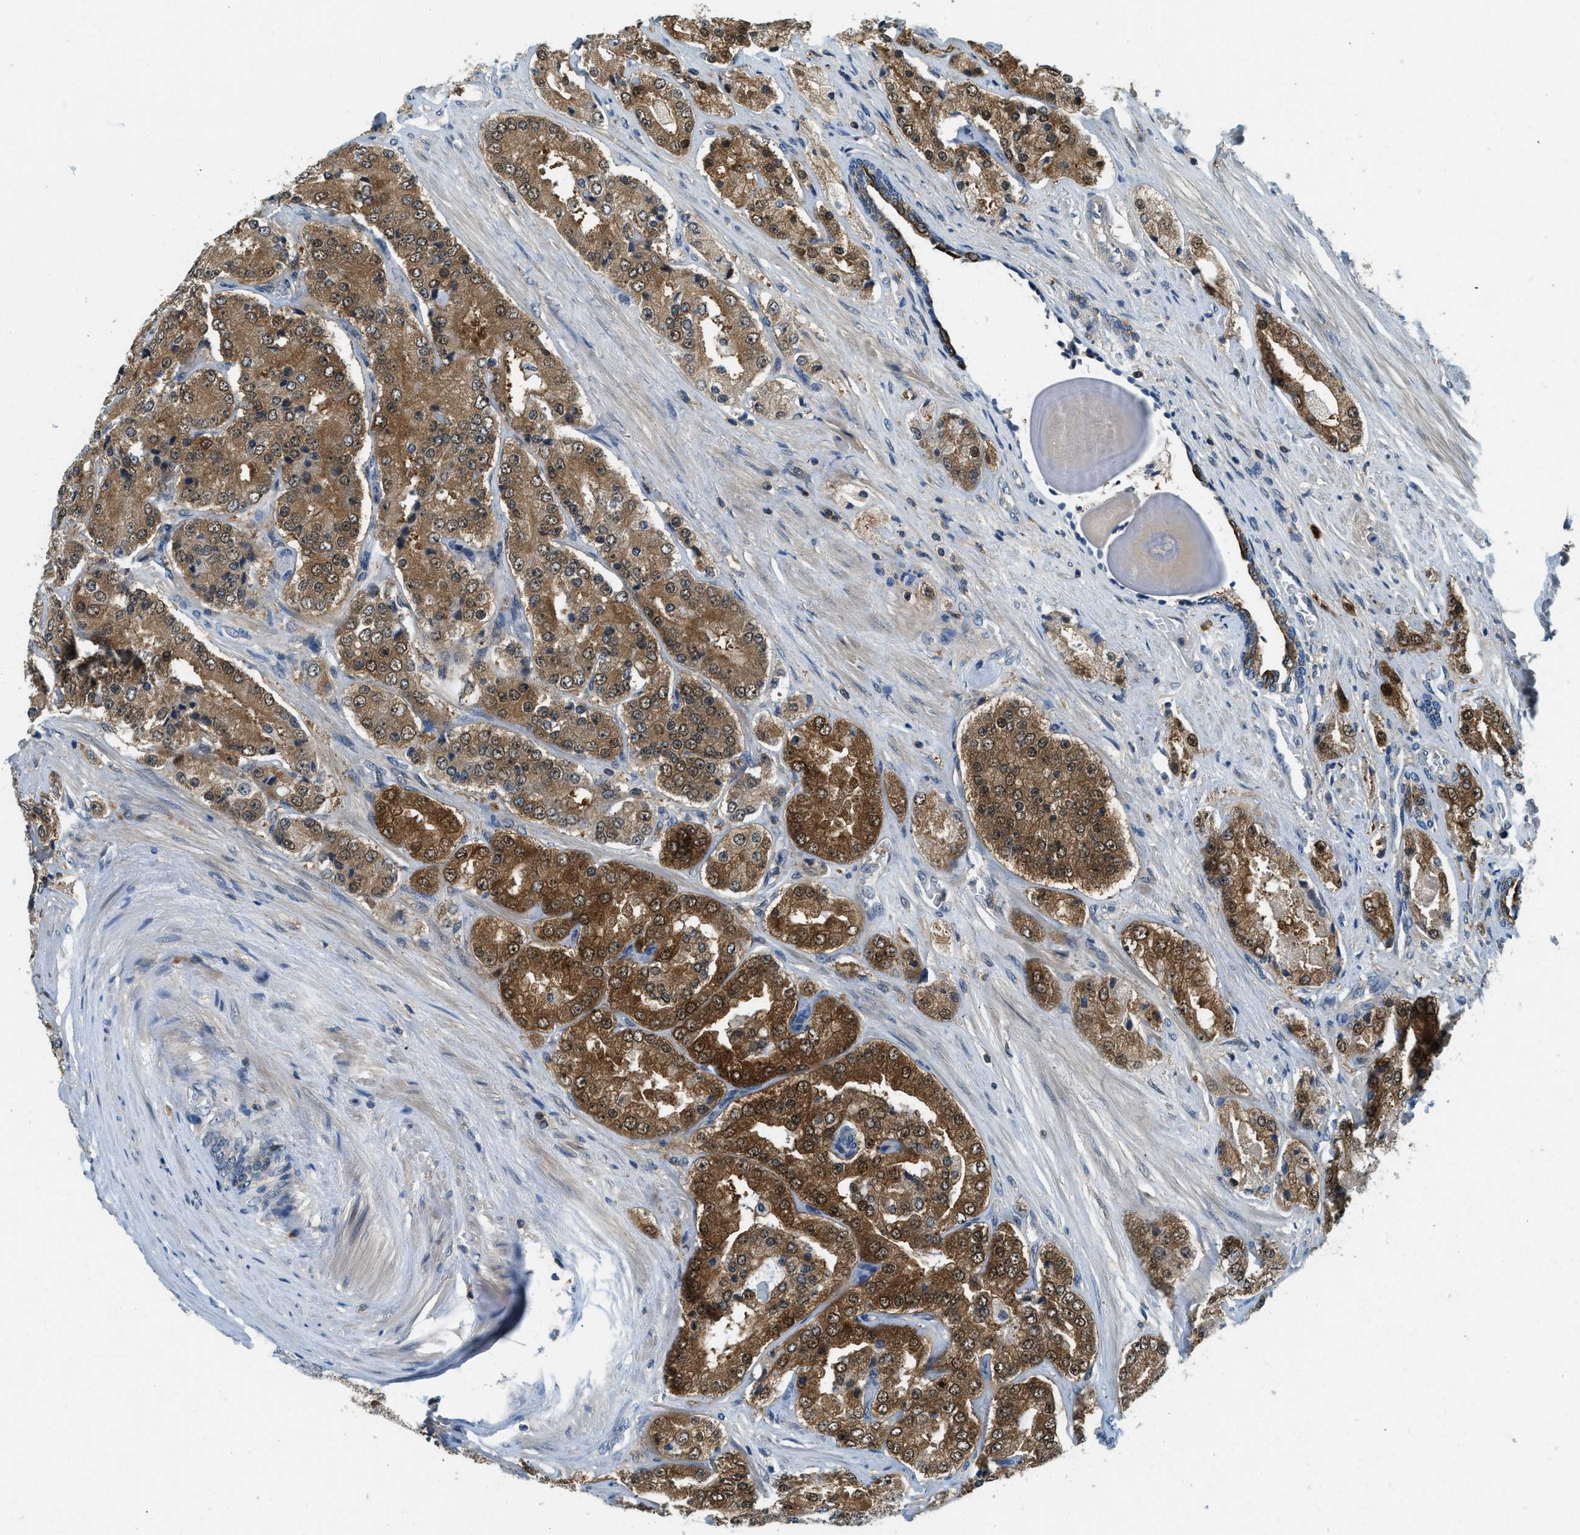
{"staining": {"intensity": "moderate", "quantity": ">75%", "location": "cytoplasmic/membranous,nuclear"}, "tissue": "prostate cancer", "cell_type": "Tumor cells", "image_type": "cancer", "snomed": [{"axis": "morphology", "description": "Adenocarcinoma, High grade"}, {"axis": "topography", "description": "Prostate"}], "caption": "Immunohistochemical staining of human prostate cancer (high-grade adenocarcinoma) displays medium levels of moderate cytoplasmic/membranous and nuclear protein expression in approximately >75% of tumor cells.", "gene": "GMPPB", "patient": {"sex": "male", "age": 65}}